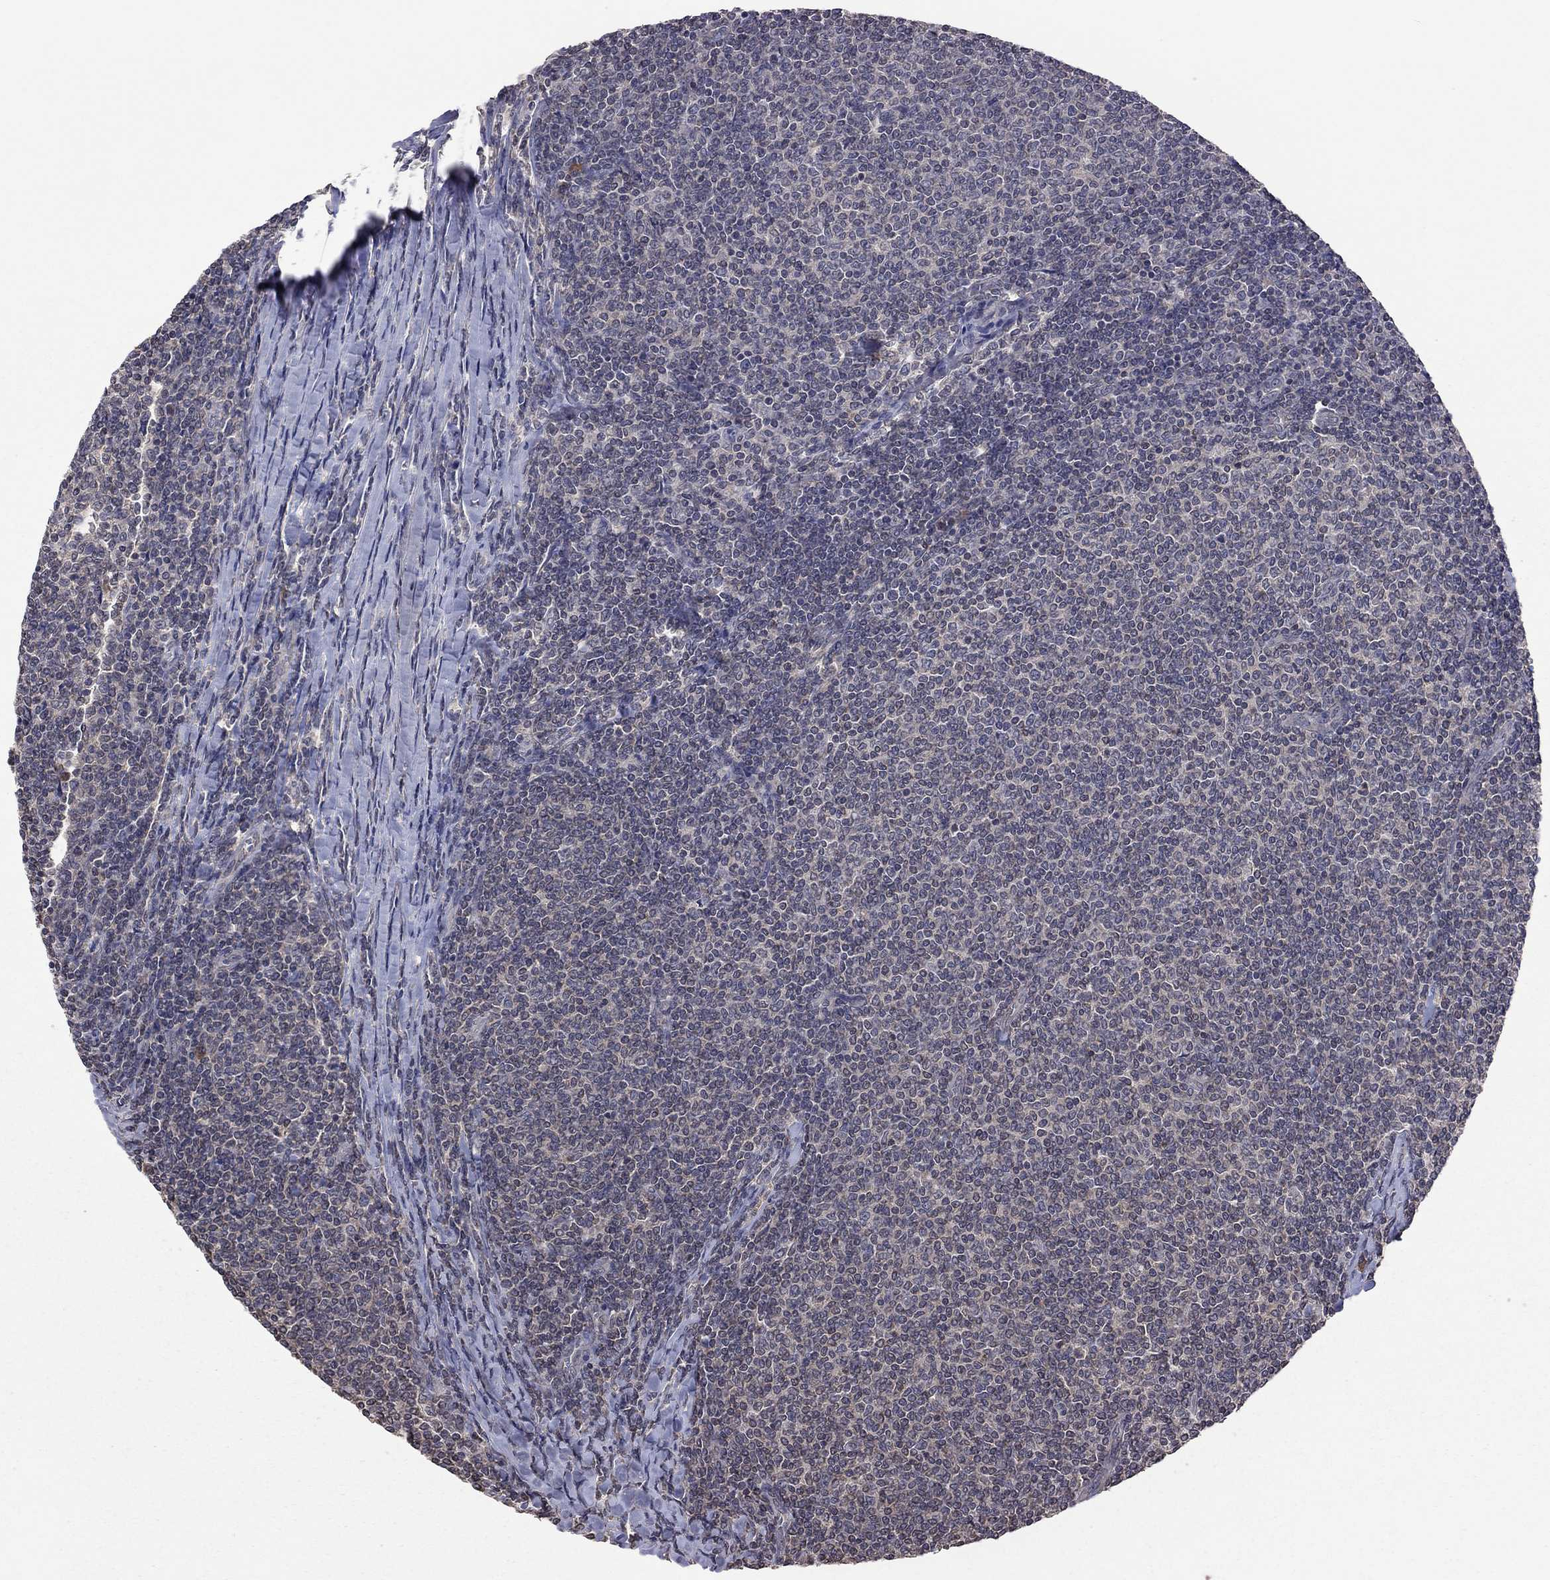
{"staining": {"intensity": "negative", "quantity": "none", "location": "none"}, "tissue": "lymphoma", "cell_type": "Tumor cells", "image_type": "cancer", "snomed": [{"axis": "morphology", "description": "Malignant lymphoma, non-Hodgkin's type, Low grade"}, {"axis": "topography", "description": "Lymph node"}], "caption": "Immunohistochemistry of human lymphoma shows no expression in tumor cells. (Brightfield microscopy of DAB immunohistochemistry at high magnification).", "gene": "TSNARE1", "patient": {"sex": "male", "age": 52}}